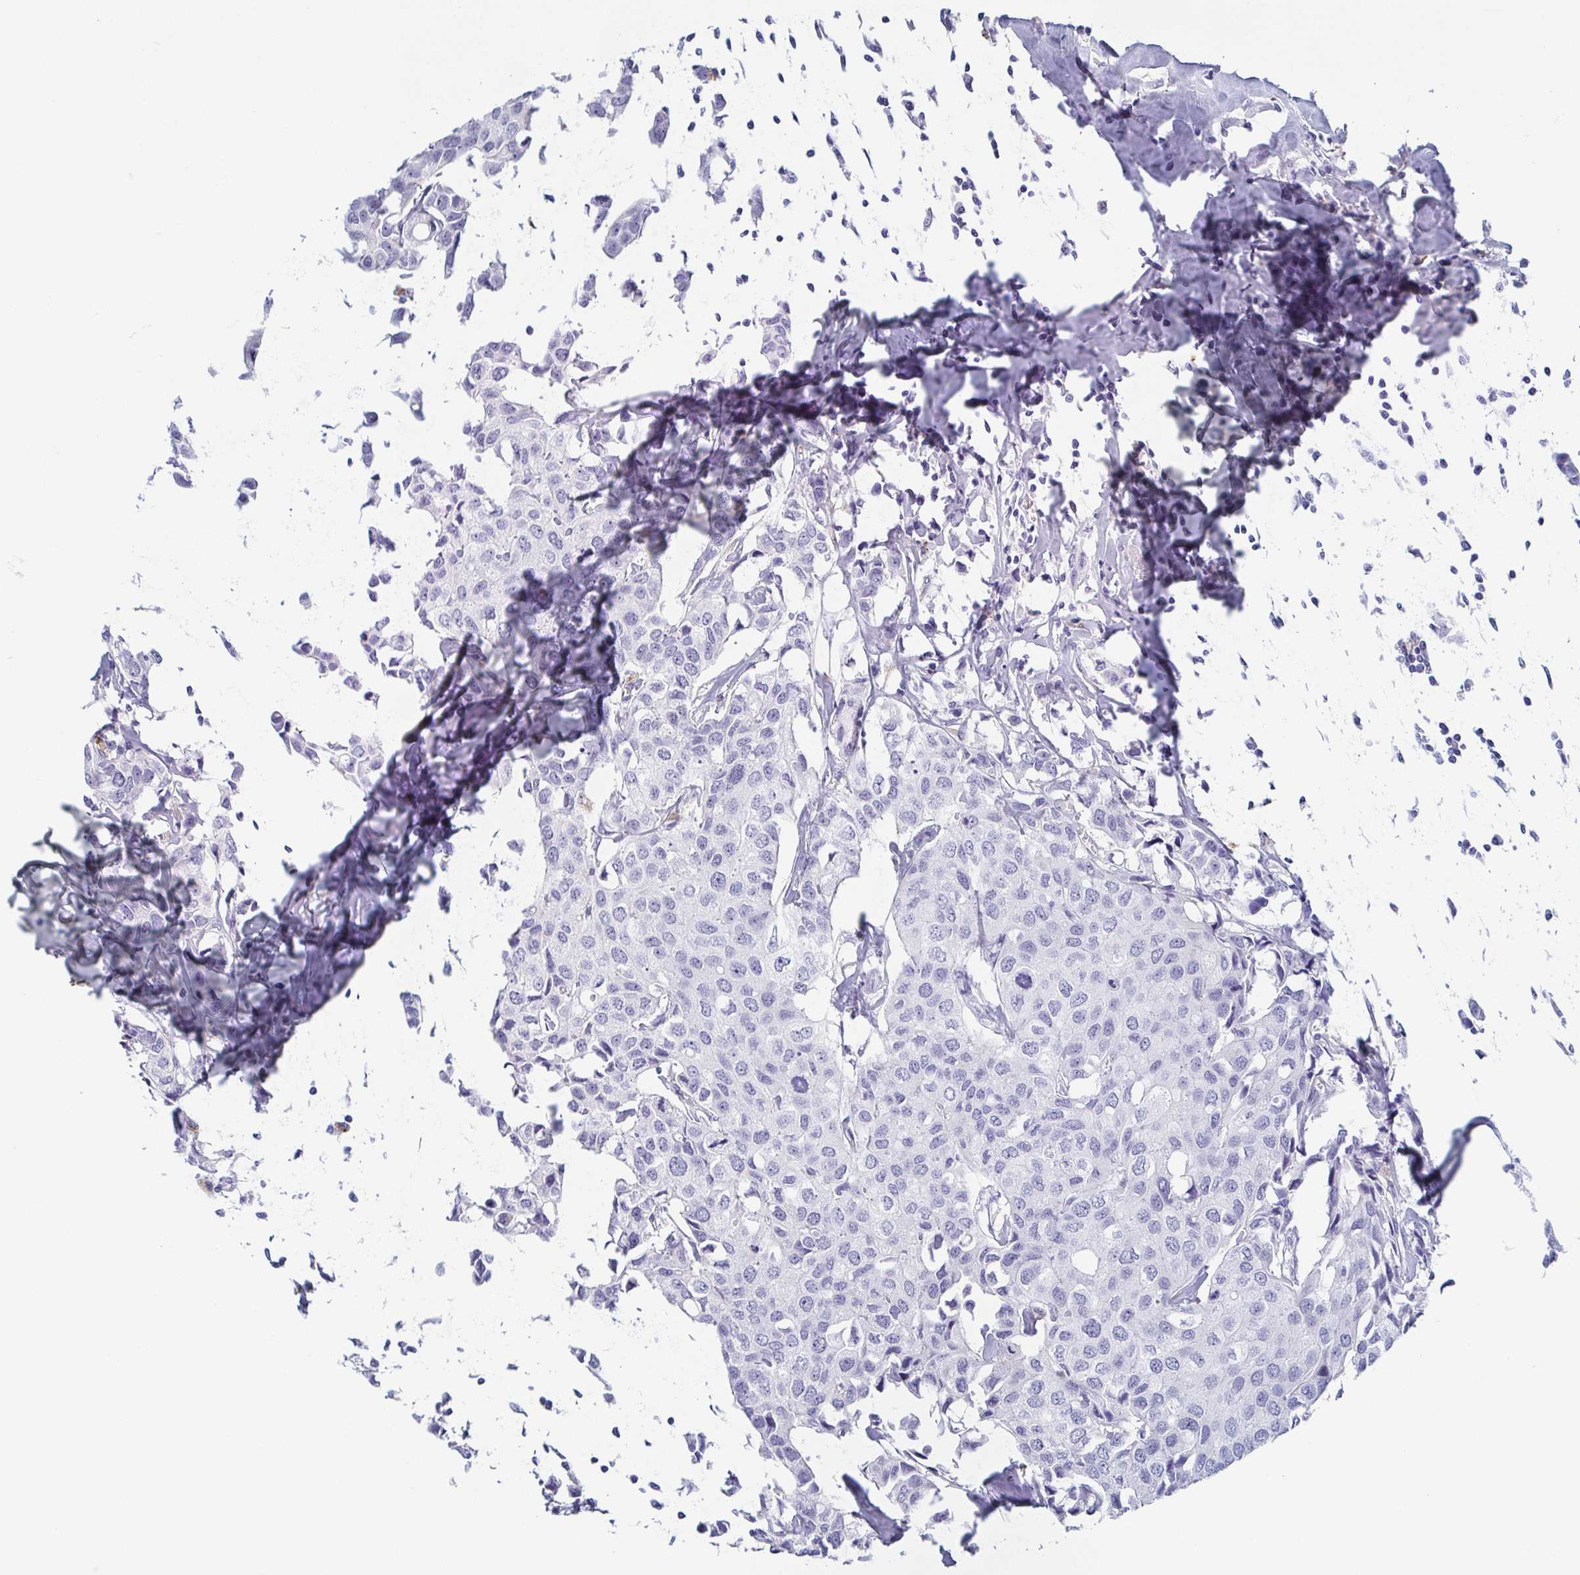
{"staining": {"intensity": "negative", "quantity": "none", "location": "none"}, "tissue": "breast cancer", "cell_type": "Tumor cells", "image_type": "cancer", "snomed": [{"axis": "morphology", "description": "Duct carcinoma"}, {"axis": "topography", "description": "Breast"}], "caption": "DAB immunohistochemical staining of human infiltrating ductal carcinoma (breast) shows no significant positivity in tumor cells. Nuclei are stained in blue.", "gene": "REG4", "patient": {"sex": "female", "age": 80}}